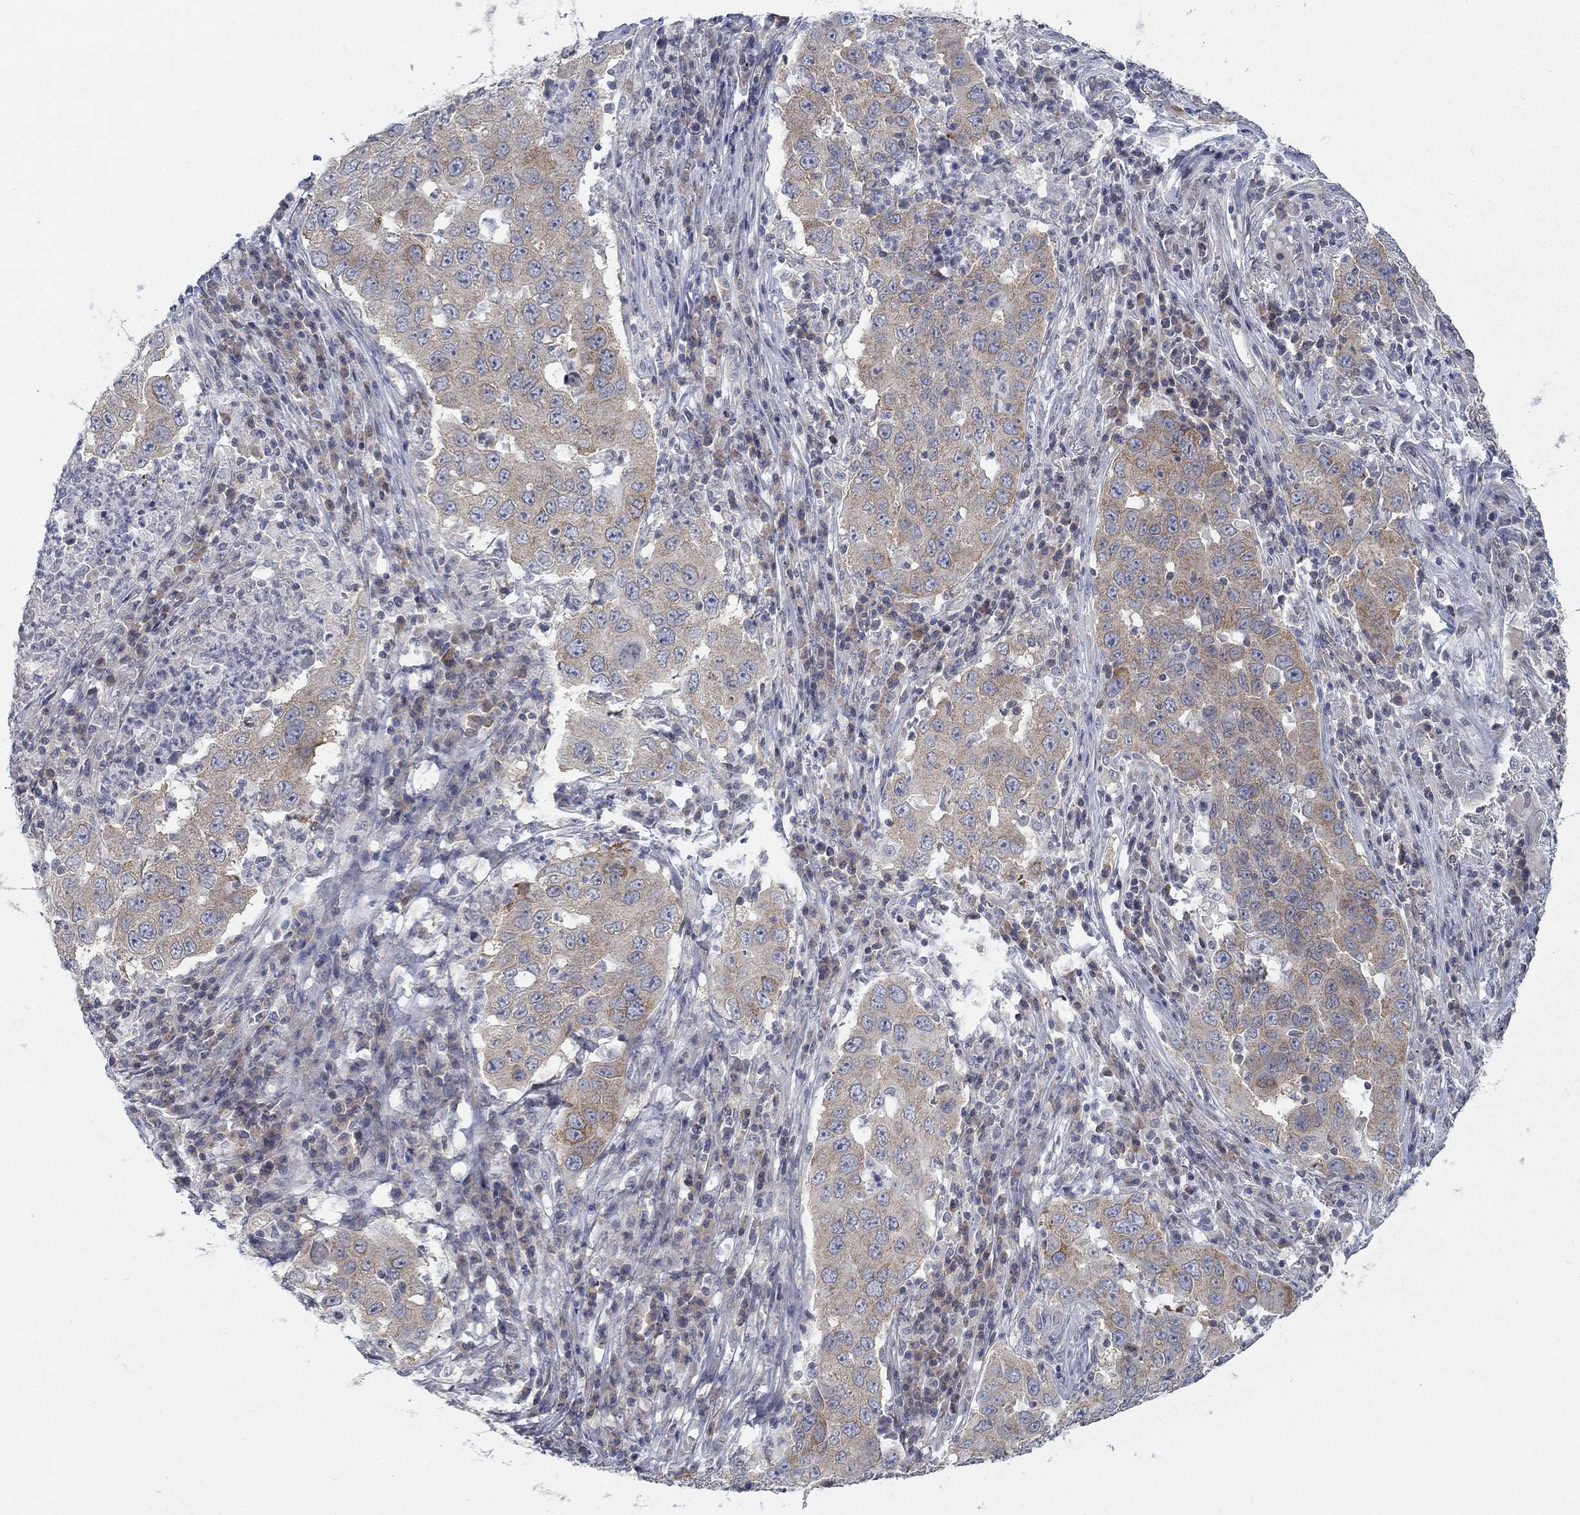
{"staining": {"intensity": "moderate", "quantity": "<25%", "location": "cytoplasmic/membranous"}, "tissue": "lung cancer", "cell_type": "Tumor cells", "image_type": "cancer", "snomed": [{"axis": "morphology", "description": "Adenocarcinoma, NOS"}, {"axis": "topography", "description": "Lung"}], "caption": "High-magnification brightfield microscopy of lung adenocarcinoma stained with DAB (3,3'-diaminobenzidine) (brown) and counterstained with hematoxylin (blue). tumor cells exhibit moderate cytoplasmic/membranous positivity is seen in about<25% of cells. (DAB = brown stain, brightfield microscopy at high magnification).", "gene": "ATP1A3", "patient": {"sex": "male", "age": 73}}